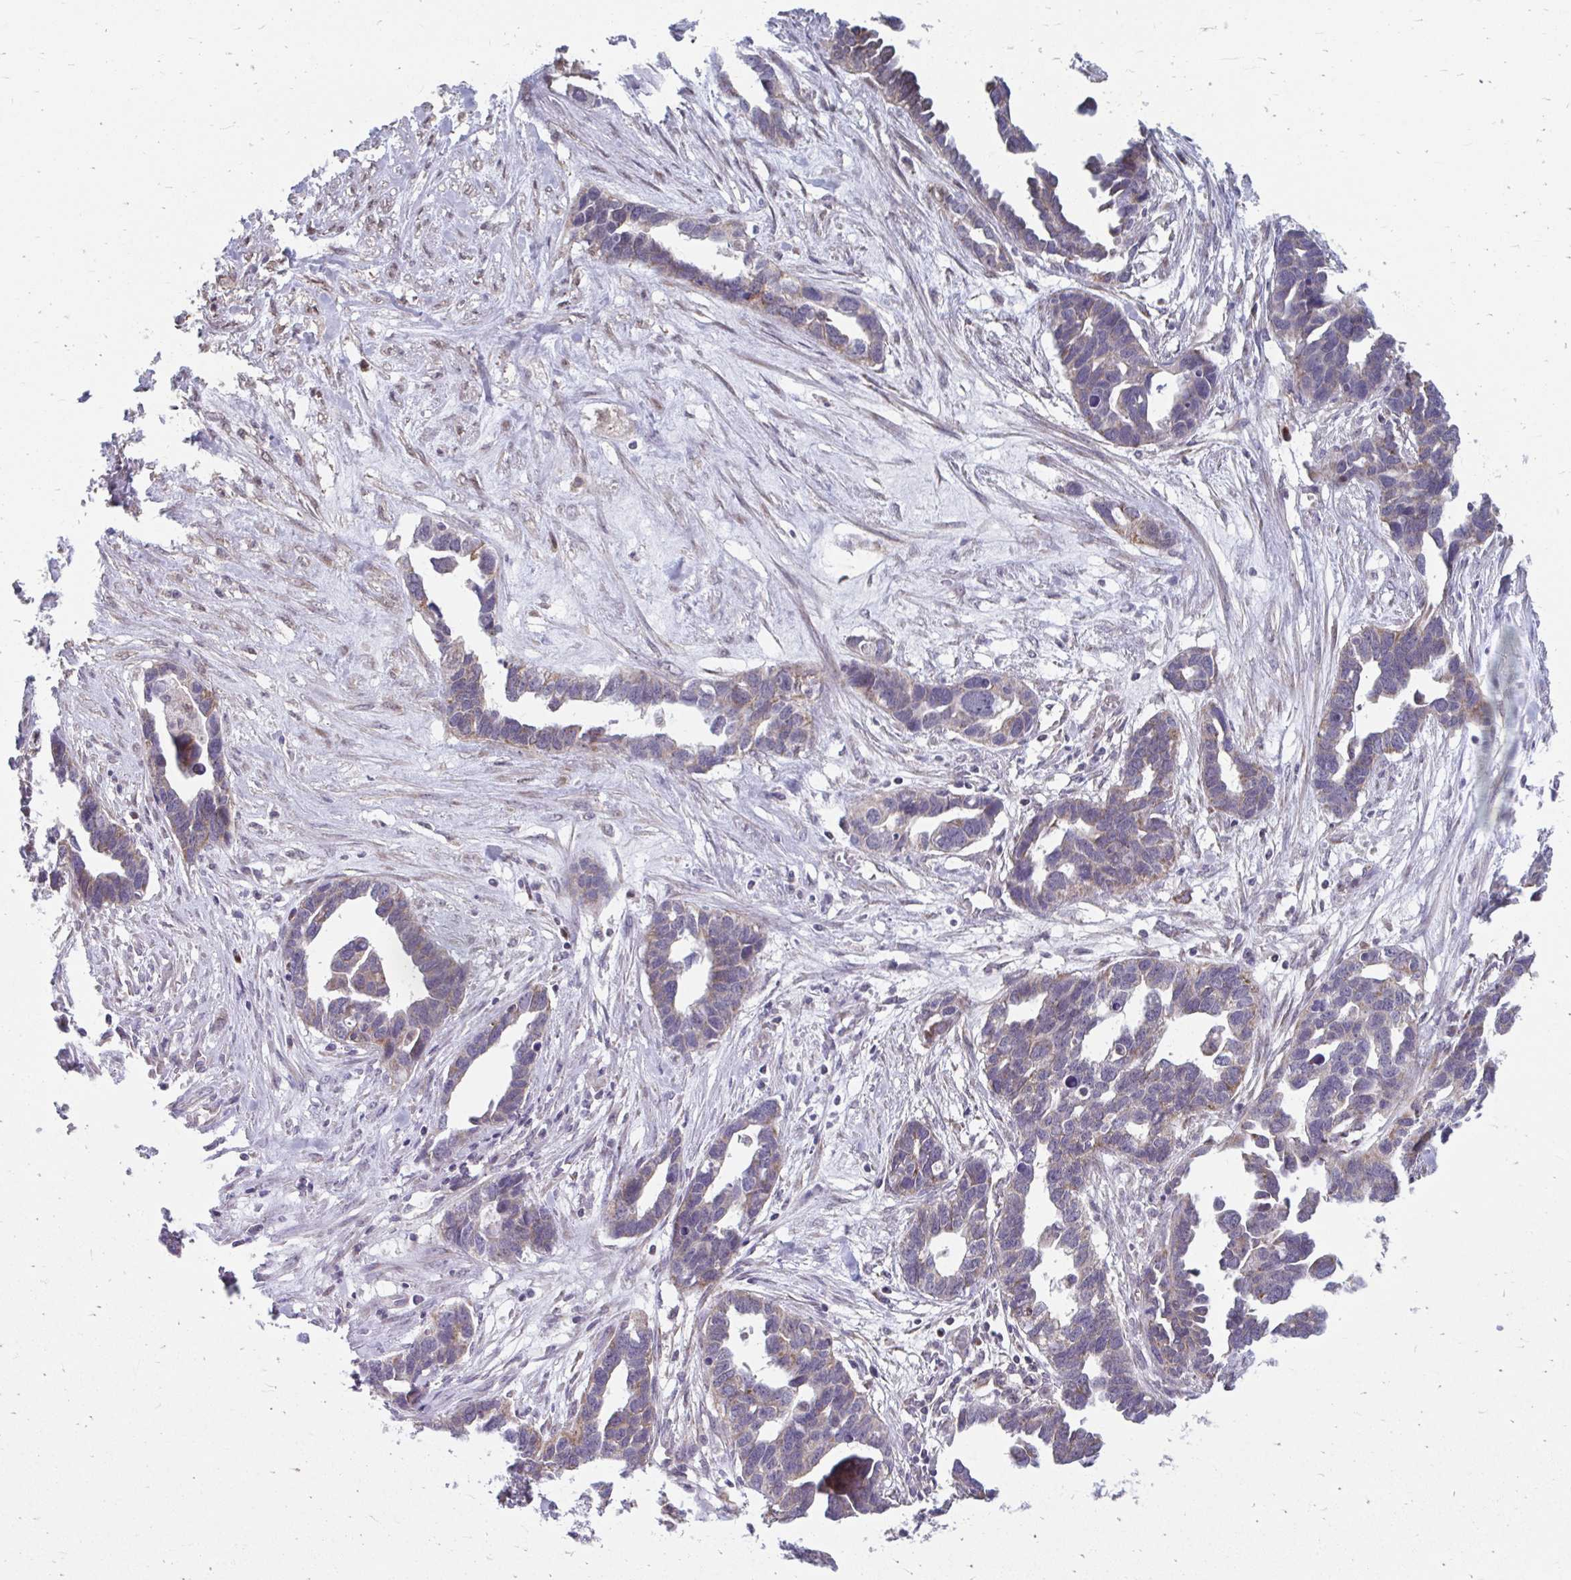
{"staining": {"intensity": "weak", "quantity": ">75%", "location": "cytoplasmic/membranous"}, "tissue": "ovarian cancer", "cell_type": "Tumor cells", "image_type": "cancer", "snomed": [{"axis": "morphology", "description": "Cystadenocarcinoma, serous, NOS"}, {"axis": "topography", "description": "Ovary"}], "caption": "Ovarian cancer tissue shows weak cytoplasmic/membranous staining in approximately >75% of tumor cells, visualized by immunohistochemistry. The staining was performed using DAB, with brown indicating positive protein expression. Nuclei are stained blue with hematoxylin.", "gene": "PABIR3", "patient": {"sex": "female", "age": 54}}